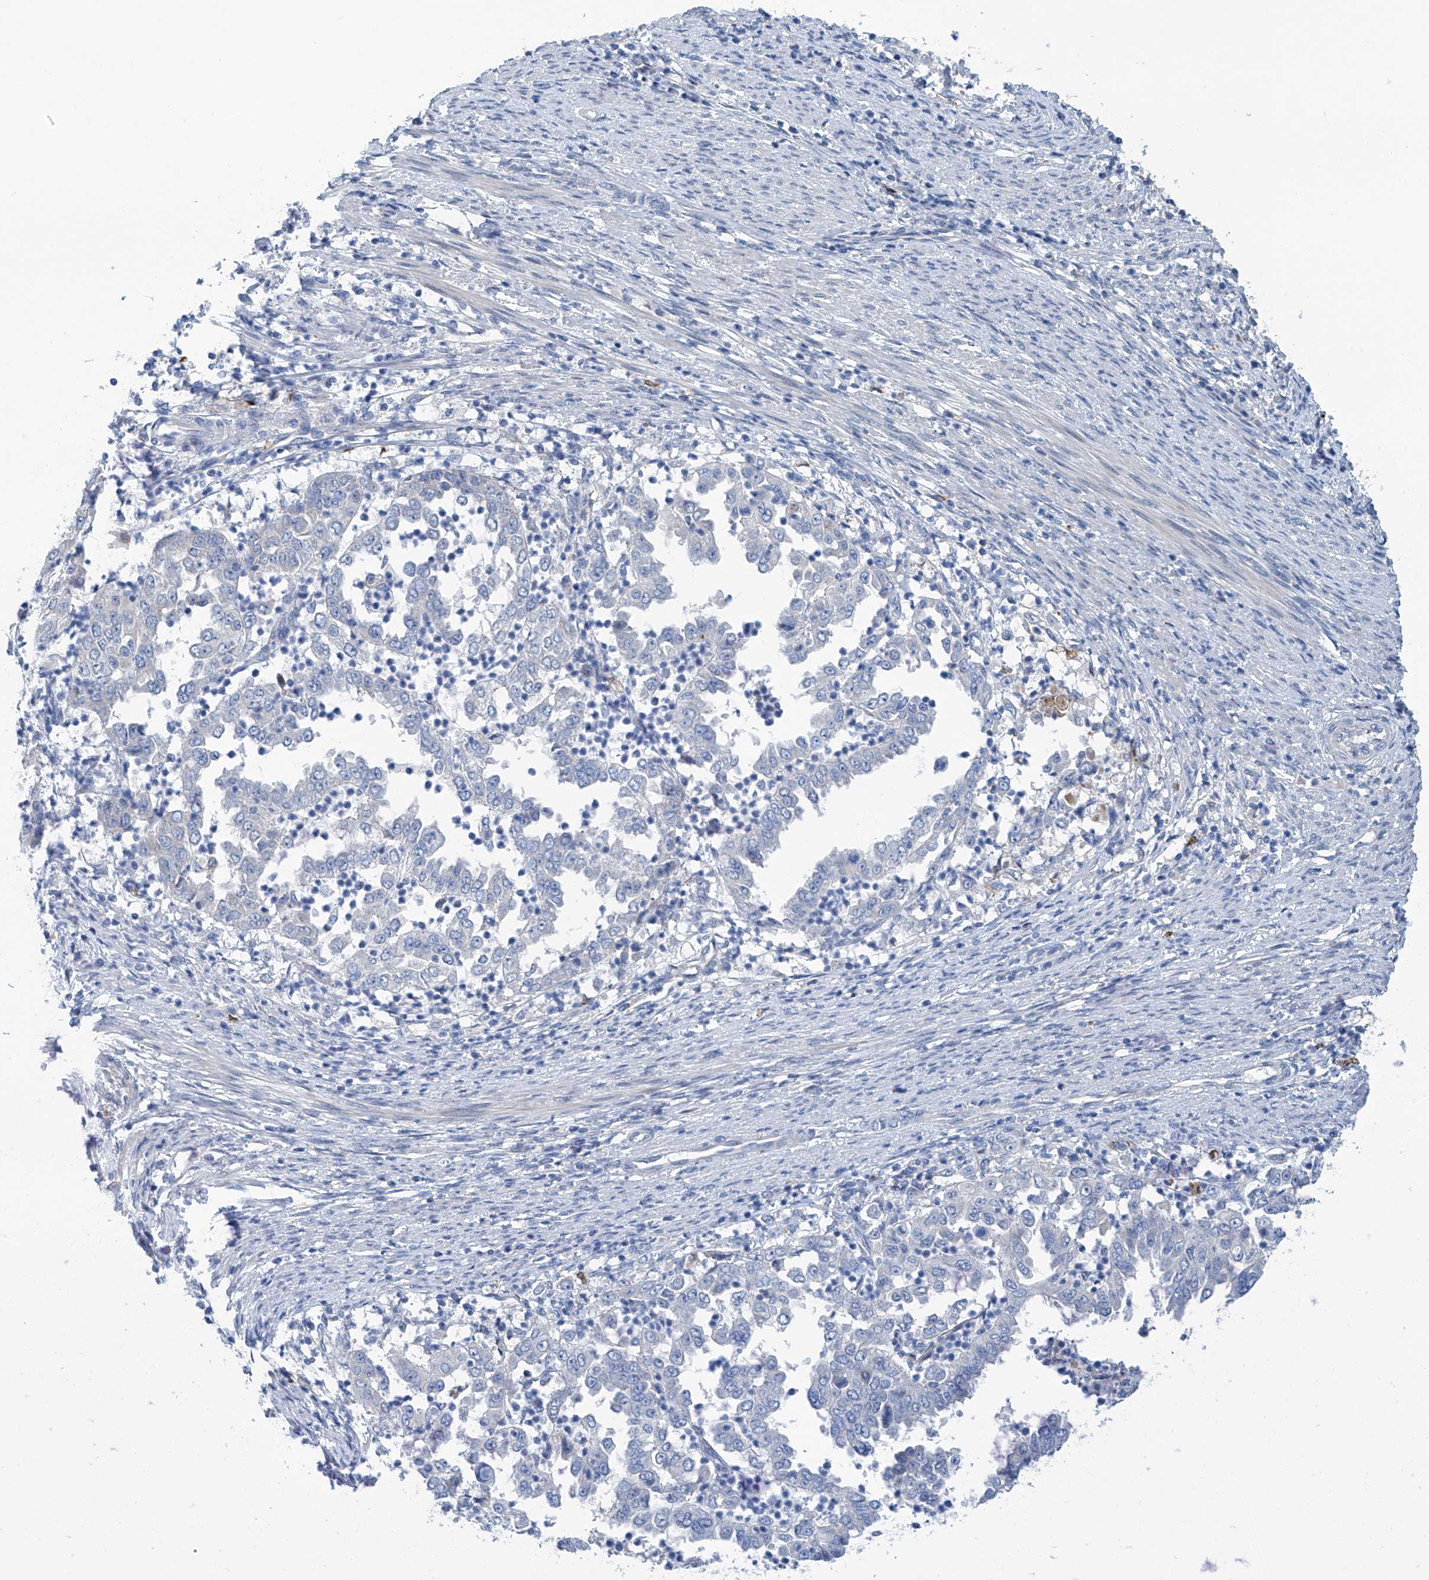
{"staining": {"intensity": "negative", "quantity": "none", "location": "none"}, "tissue": "endometrial cancer", "cell_type": "Tumor cells", "image_type": "cancer", "snomed": [{"axis": "morphology", "description": "Adenocarcinoma, NOS"}, {"axis": "topography", "description": "Endometrium"}], "caption": "A photomicrograph of adenocarcinoma (endometrial) stained for a protein reveals no brown staining in tumor cells.", "gene": "CEP85L", "patient": {"sex": "female", "age": 85}}